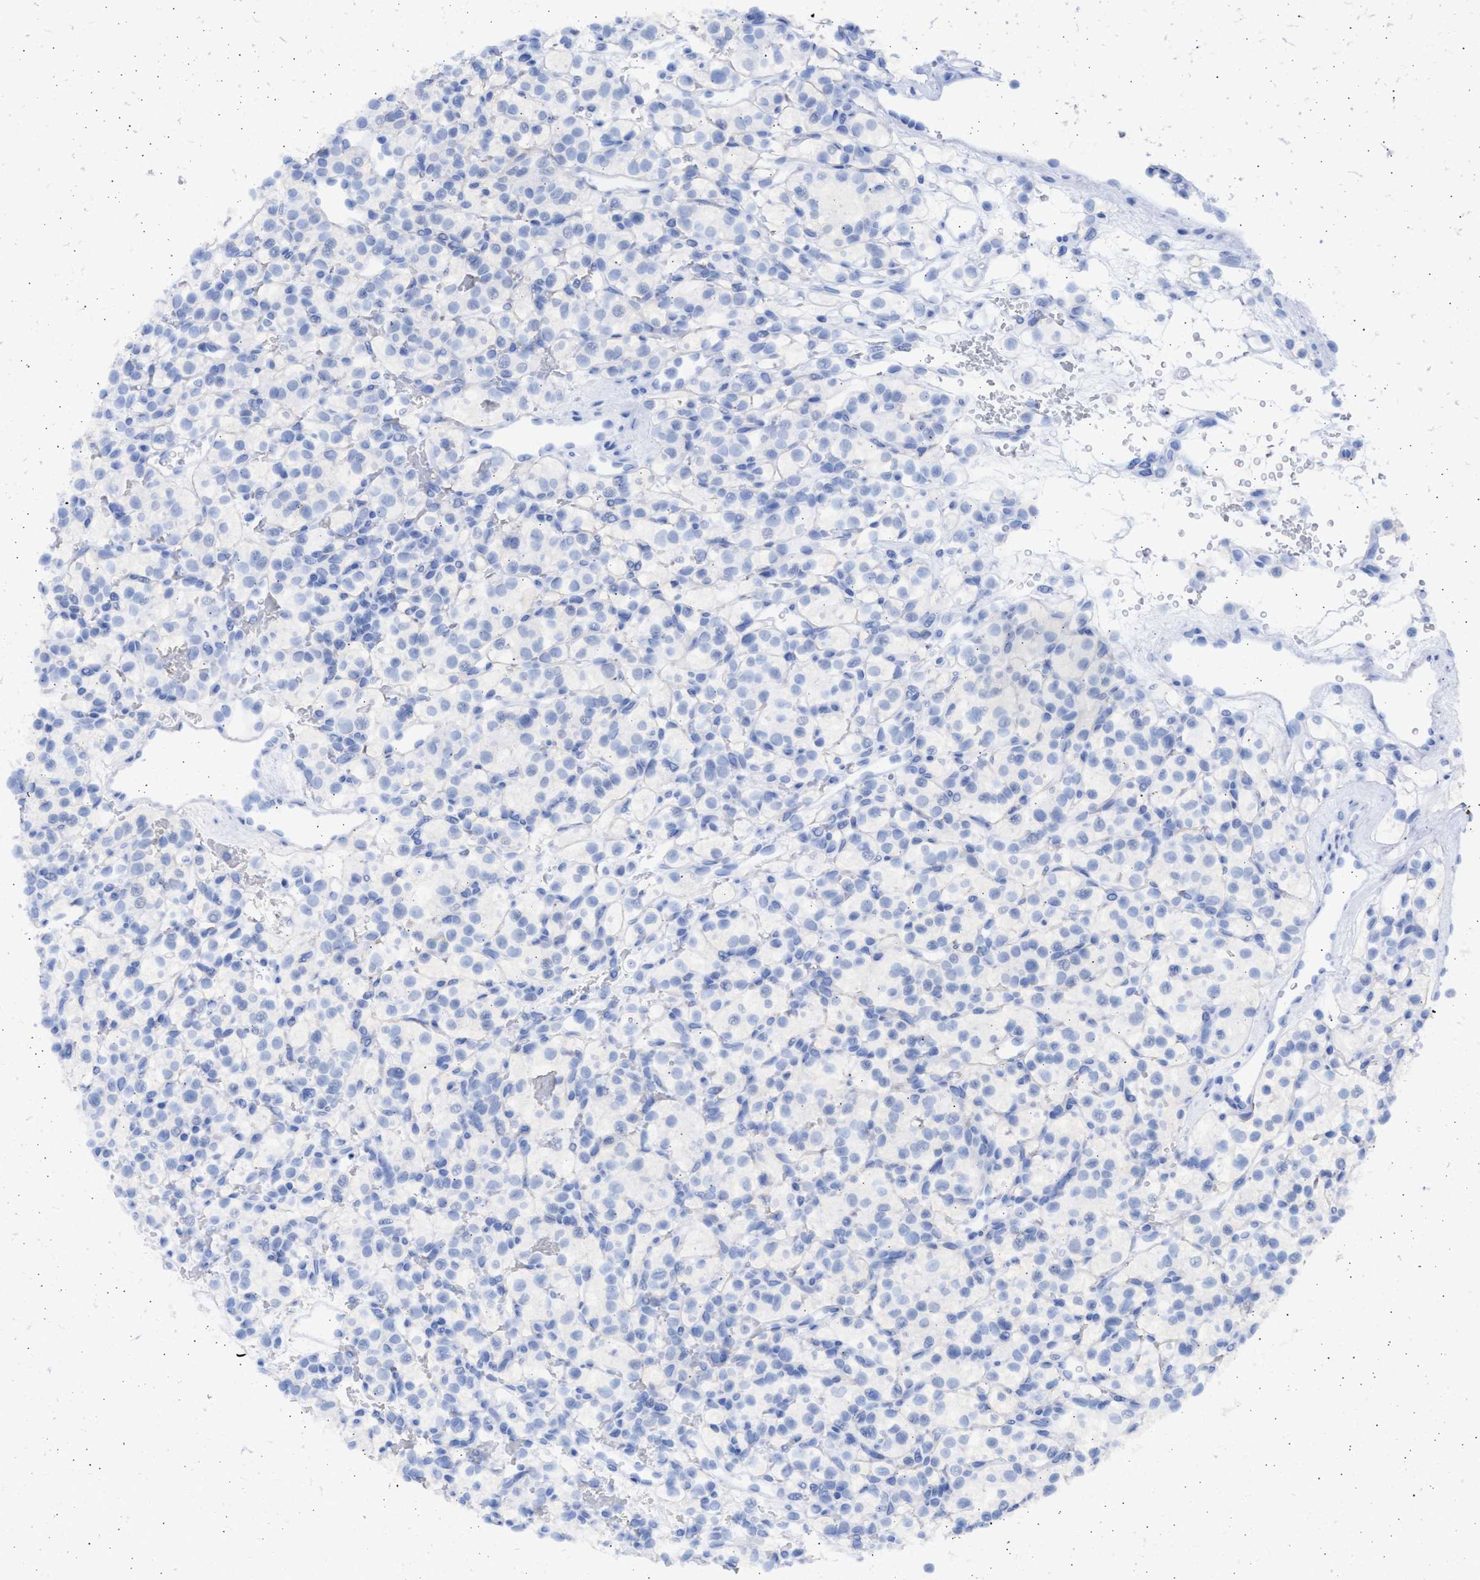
{"staining": {"intensity": "negative", "quantity": "none", "location": "none"}, "tissue": "renal cancer", "cell_type": "Tumor cells", "image_type": "cancer", "snomed": [{"axis": "morphology", "description": "Adenocarcinoma, NOS"}, {"axis": "topography", "description": "Kidney"}], "caption": "Immunohistochemistry (IHC) image of human renal cancer stained for a protein (brown), which demonstrates no positivity in tumor cells. (DAB immunohistochemistry (IHC) visualized using brightfield microscopy, high magnification).", "gene": "ALDOC", "patient": {"sex": "female", "age": 57}}